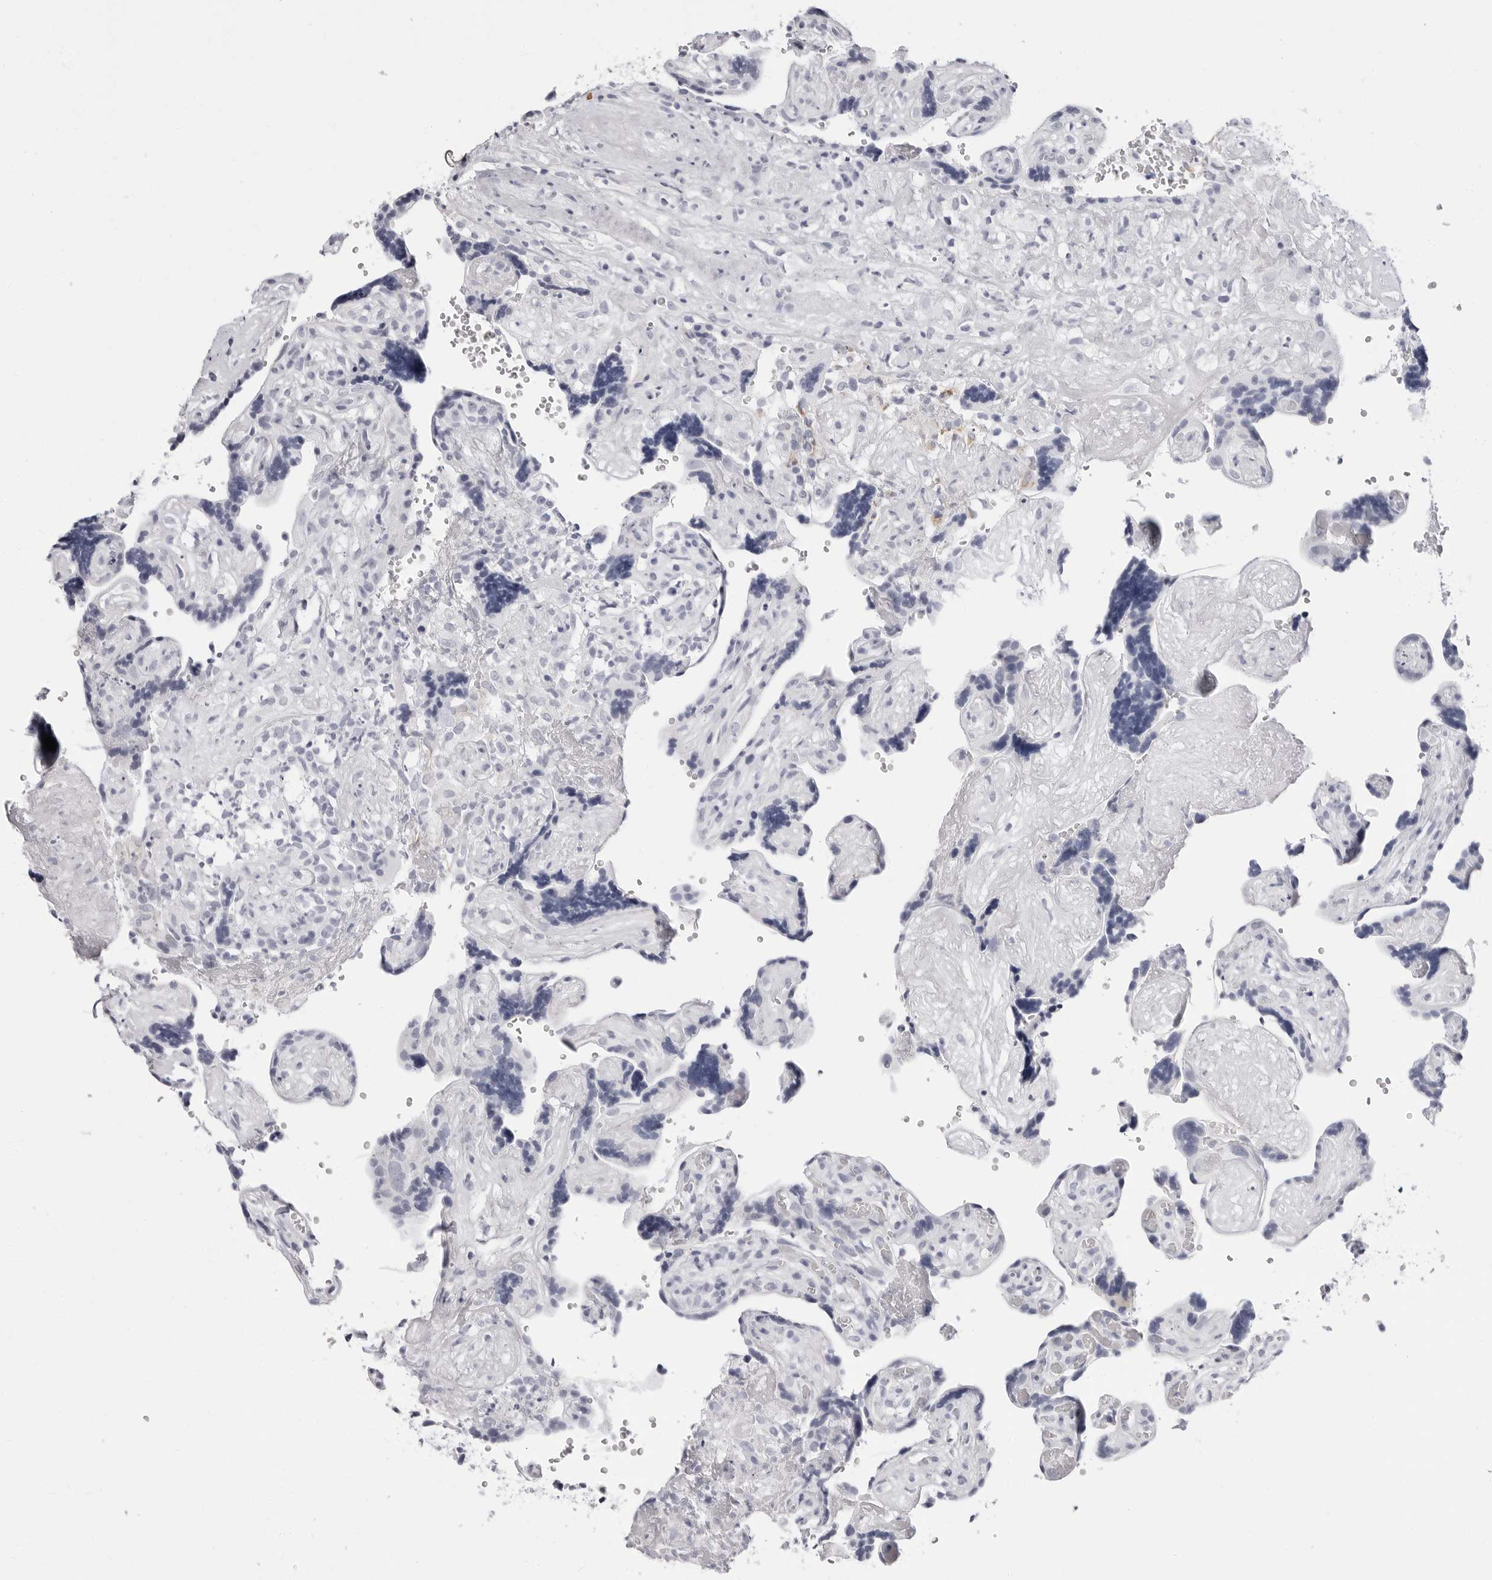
{"staining": {"intensity": "negative", "quantity": "none", "location": "none"}, "tissue": "placenta", "cell_type": "Decidual cells", "image_type": "normal", "snomed": [{"axis": "morphology", "description": "Normal tissue, NOS"}, {"axis": "topography", "description": "Placenta"}], "caption": "A micrograph of human placenta is negative for staining in decidual cells. (DAB IHC visualized using brightfield microscopy, high magnification).", "gene": "ERICH3", "patient": {"sex": "female", "age": 30}}